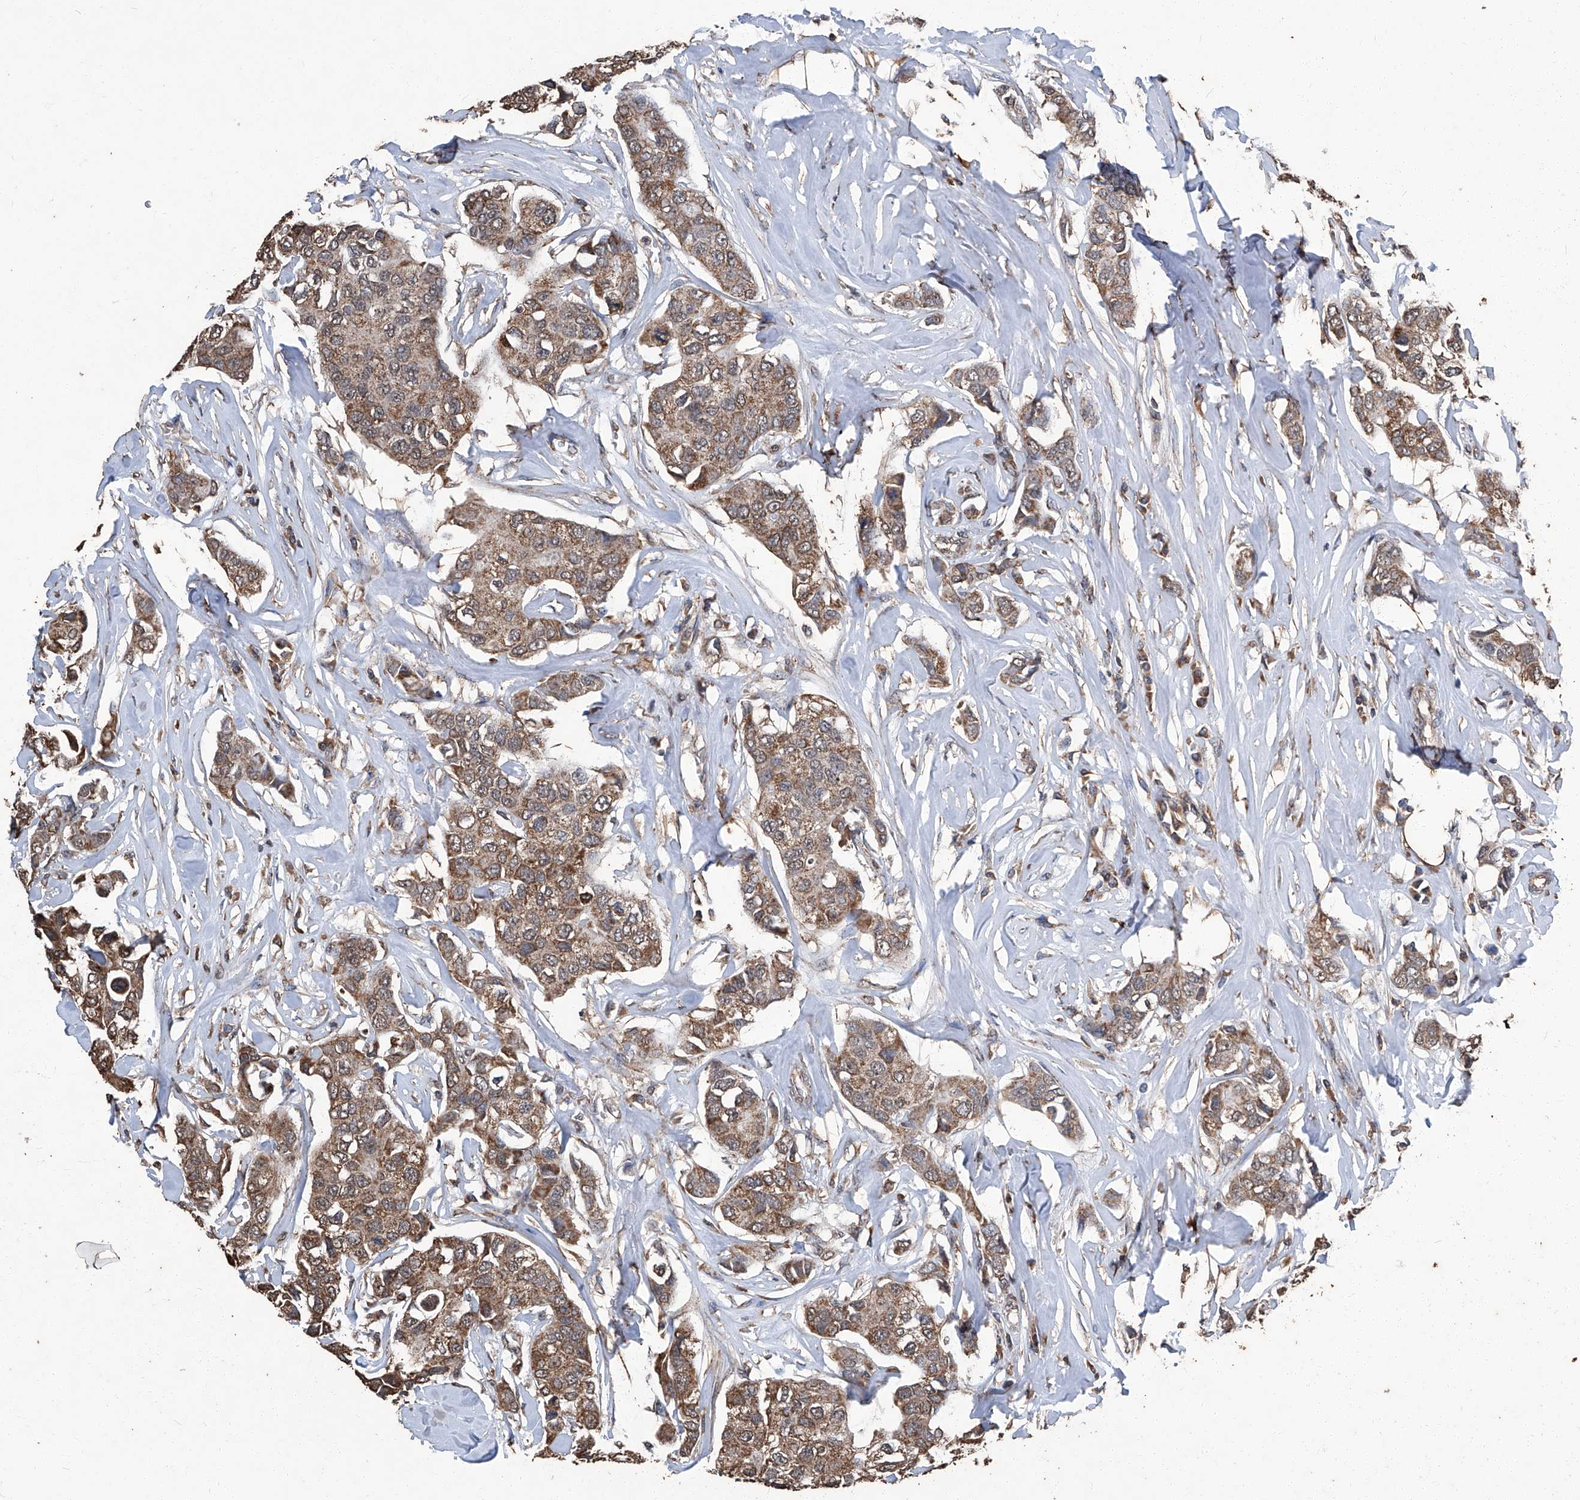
{"staining": {"intensity": "moderate", "quantity": ">75%", "location": "cytoplasmic/membranous"}, "tissue": "breast cancer", "cell_type": "Tumor cells", "image_type": "cancer", "snomed": [{"axis": "morphology", "description": "Duct carcinoma"}, {"axis": "topography", "description": "Breast"}], "caption": "Immunohistochemical staining of human breast cancer (intraductal carcinoma) demonstrates moderate cytoplasmic/membranous protein positivity in about >75% of tumor cells.", "gene": "STARD7", "patient": {"sex": "female", "age": 80}}